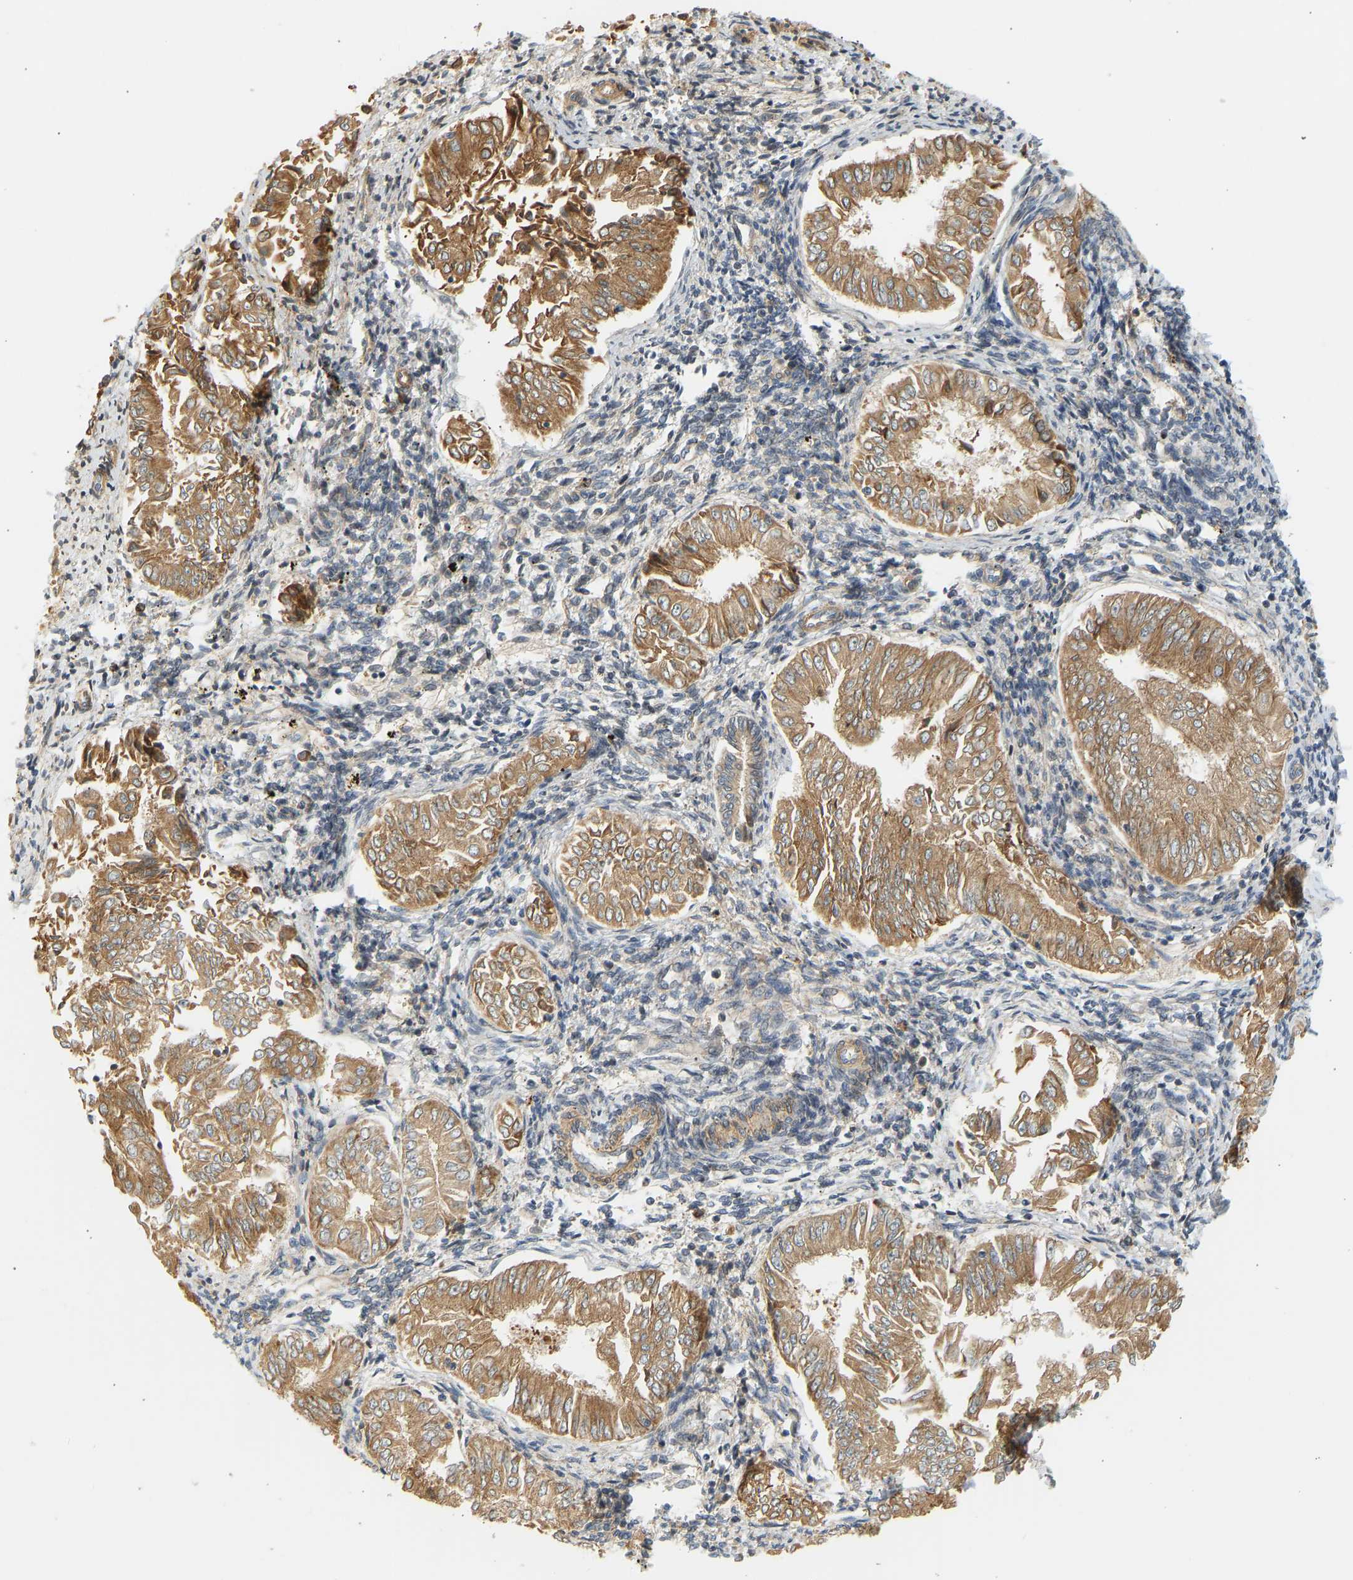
{"staining": {"intensity": "moderate", "quantity": ">75%", "location": "cytoplasmic/membranous"}, "tissue": "endometrial cancer", "cell_type": "Tumor cells", "image_type": "cancer", "snomed": [{"axis": "morphology", "description": "Adenocarcinoma, NOS"}, {"axis": "topography", "description": "Endometrium"}], "caption": "Immunohistochemistry (IHC) photomicrograph of human adenocarcinoma (endometrial) stained for a protein (brown), which displays medium levels of moderate cytoplasmic/membranous expression in about >75% of tumor cells.", "gene": "CEP57", "patient": {"sex": "female", "age": 53}}